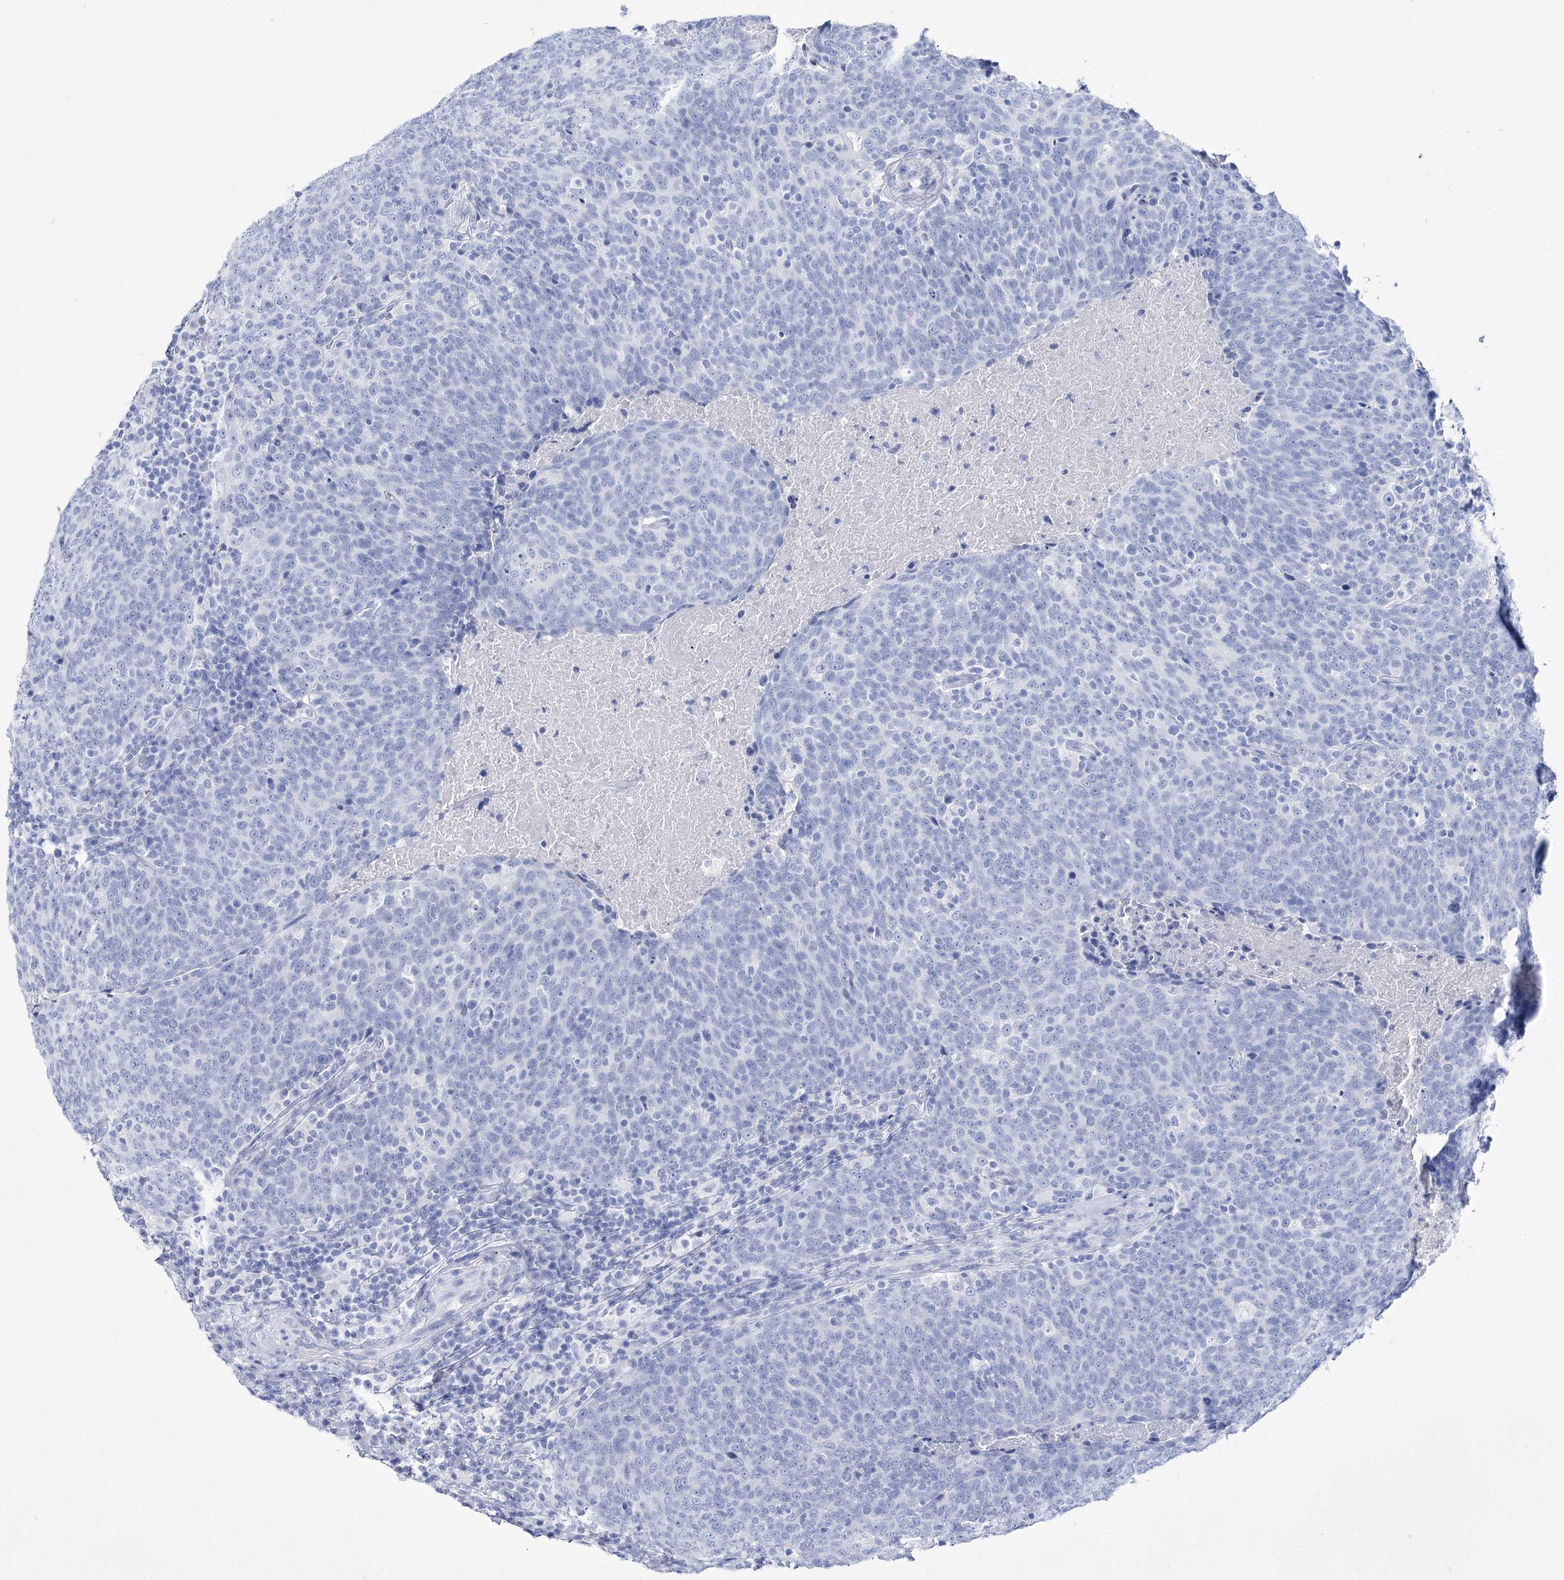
{"staining": {"intensity": "negative", "quantity": "none", "location": "none"}, "tissue": "head and neck cancer", "cell_type": "Tumor cells", "image_type": "cancer", "snomed": [{"axis": "morphology", "description": "Squamous cell carcinoma, NOS"}, {"axis": "morphology", "description": "Squamous cell carcinoma, metastatic, NOS"}, {"axis": "topography", "description": "Lymph node"}, {"axis": "topography", "description": "Head-Neck"}], "caption": "Photomicrograph shows no significant protein staining in tumor cells of head and neck metastatic squamous cell carcinoma. Brightfield microscopy of IHC stained with DAB (3,3'-diaminobenzidine) (brown) and hematoxylin (blue), captured at high magnification.", "gene": "RNF186", "patient": {"sex": "male", "age": 62}}